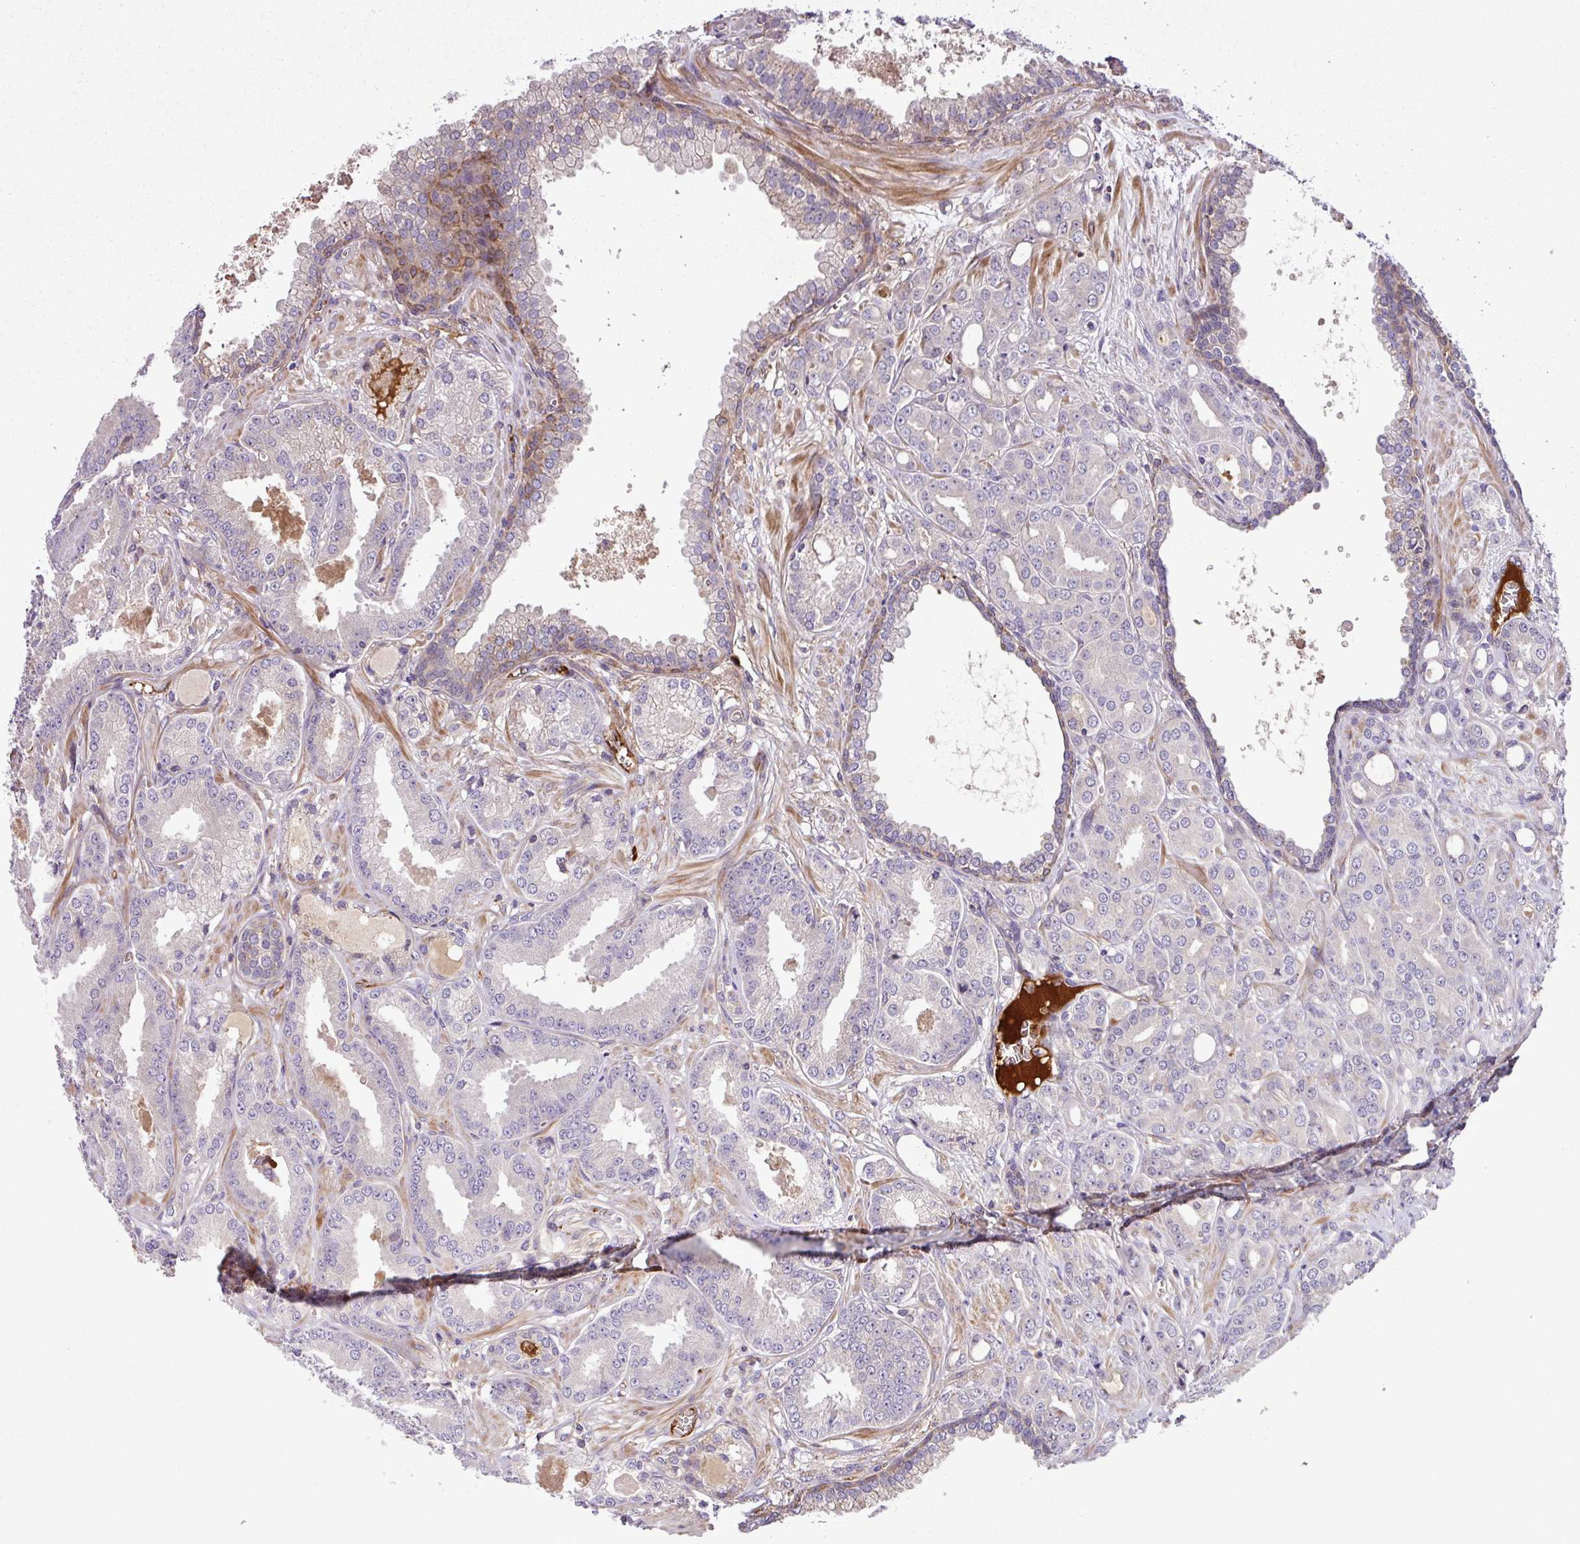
{"staining": {"intensity": "negative", "quantity": "none", "location": "none"}, "tissue": "prostate cancer", "cell_type": "Tumor cells", "image_type": "cancer", "snomed": [{"axis": "morphology", "description": "Adenocarcinoma, High grade"}, {"axis": "topography", "description": "Prostate"}], "caption": "Protein analysis of prostate cancer (adenocarcinoma (high-grade)) displays no significant expression in tumor cells.", "gene": "ZNF266", "patient": {"sex": "male", "age": 71}}